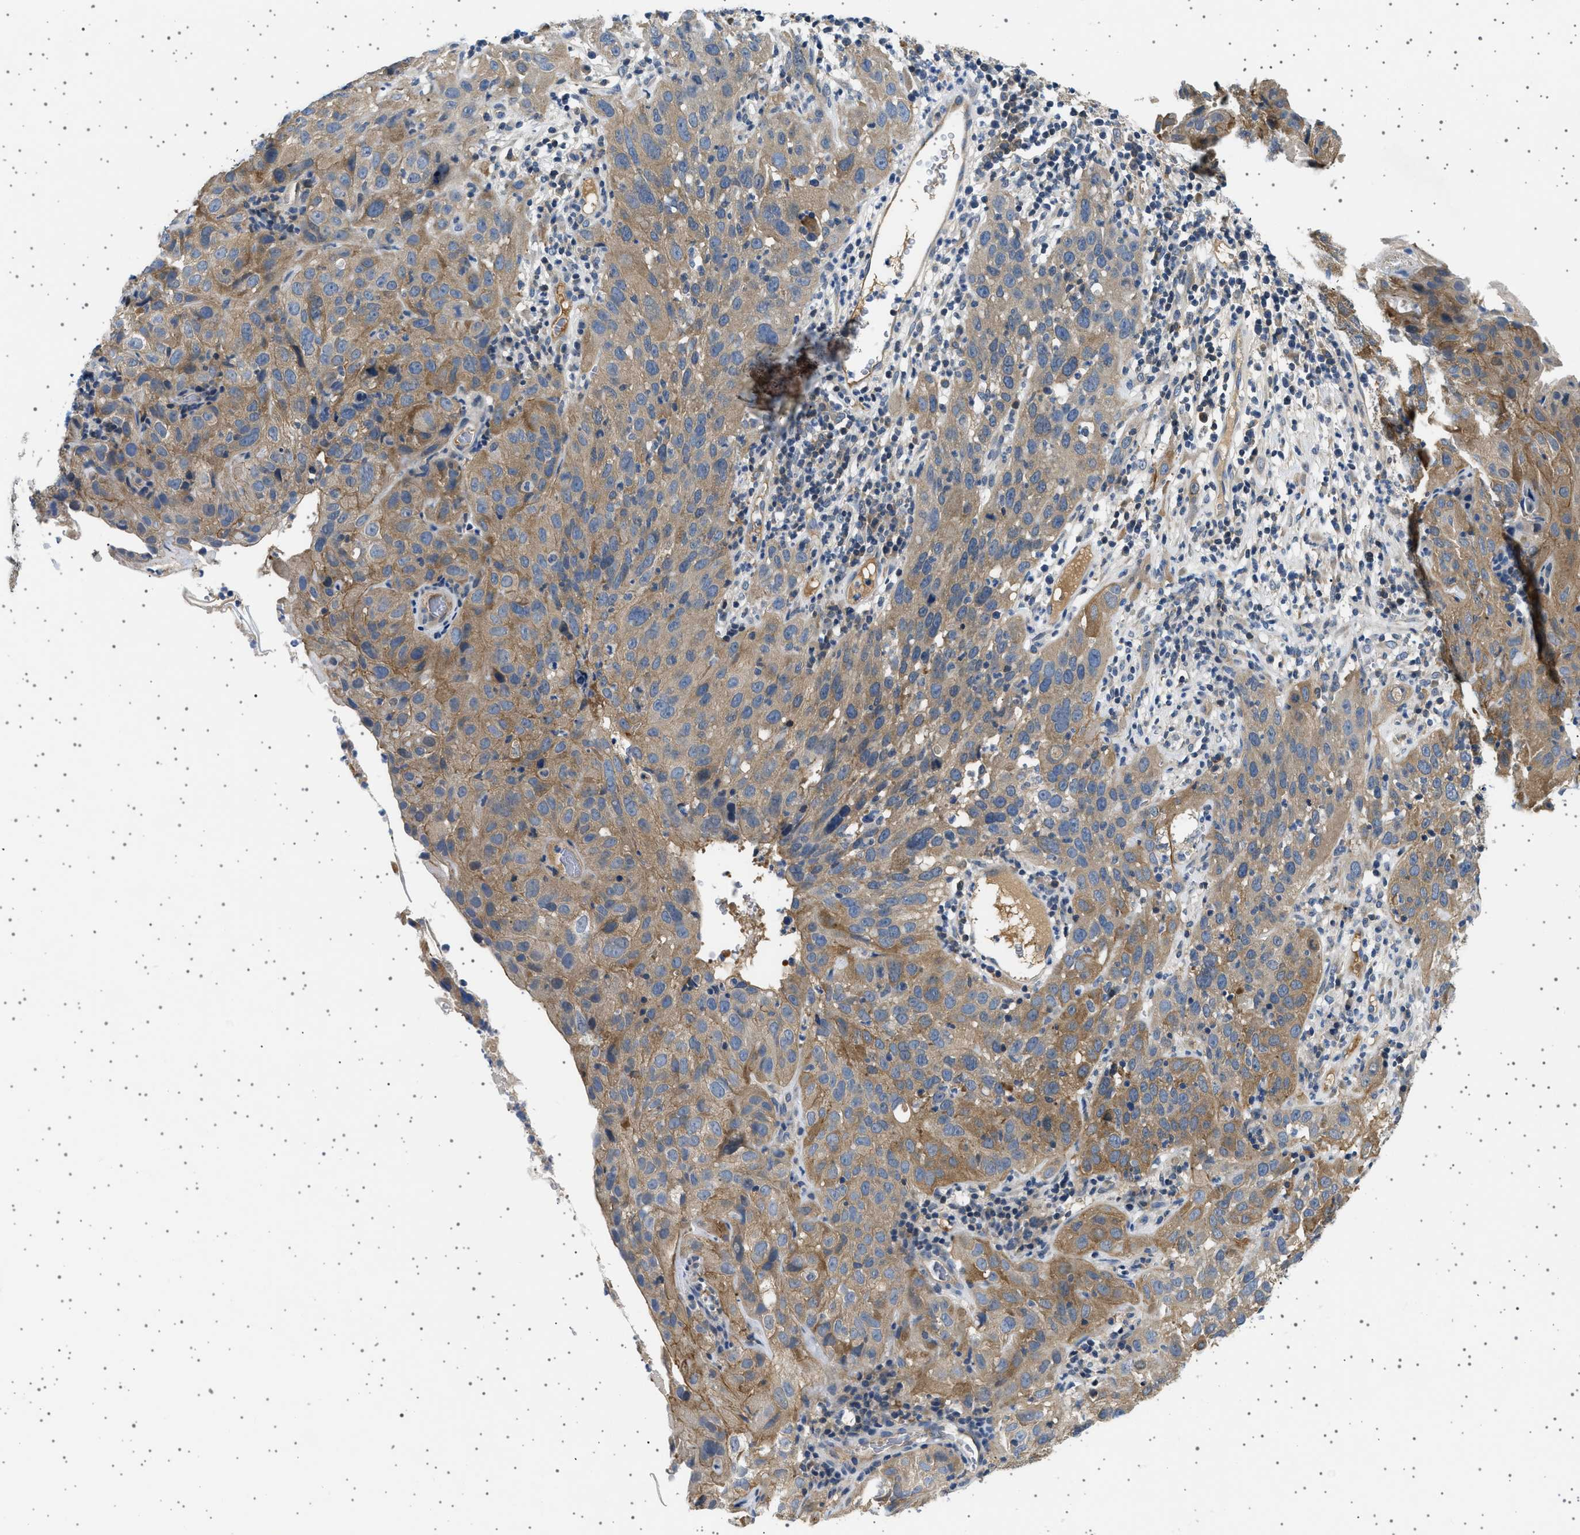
{"staining": {"intensity": "moderate", "quantity": ">75%", "location": "cytoplasmic/membranous"}, "tissue": "cervical cancer", "cell_type": "Tumor cells", "image_type": "cancer", "snomed": [{"axis": "morphology", "description": "Squamous cell carcinoma, NOS"}, {"axis": "topography", "description": "Cervix"}], "caption": "Immunohistochemistry (IHC) of cervical cancer shows medium levels of moderate cytoplasmic/membranous expression in approximately >75% of tumor cells. The staining is performed using DAB (3,3'-diaminobenzidine) brown chromogen to label protein expression. The nuclei are counter-stained blue using hematoxylin.", "gene": "PLPP6", "patient": {"sex": "female", "age": 32}}